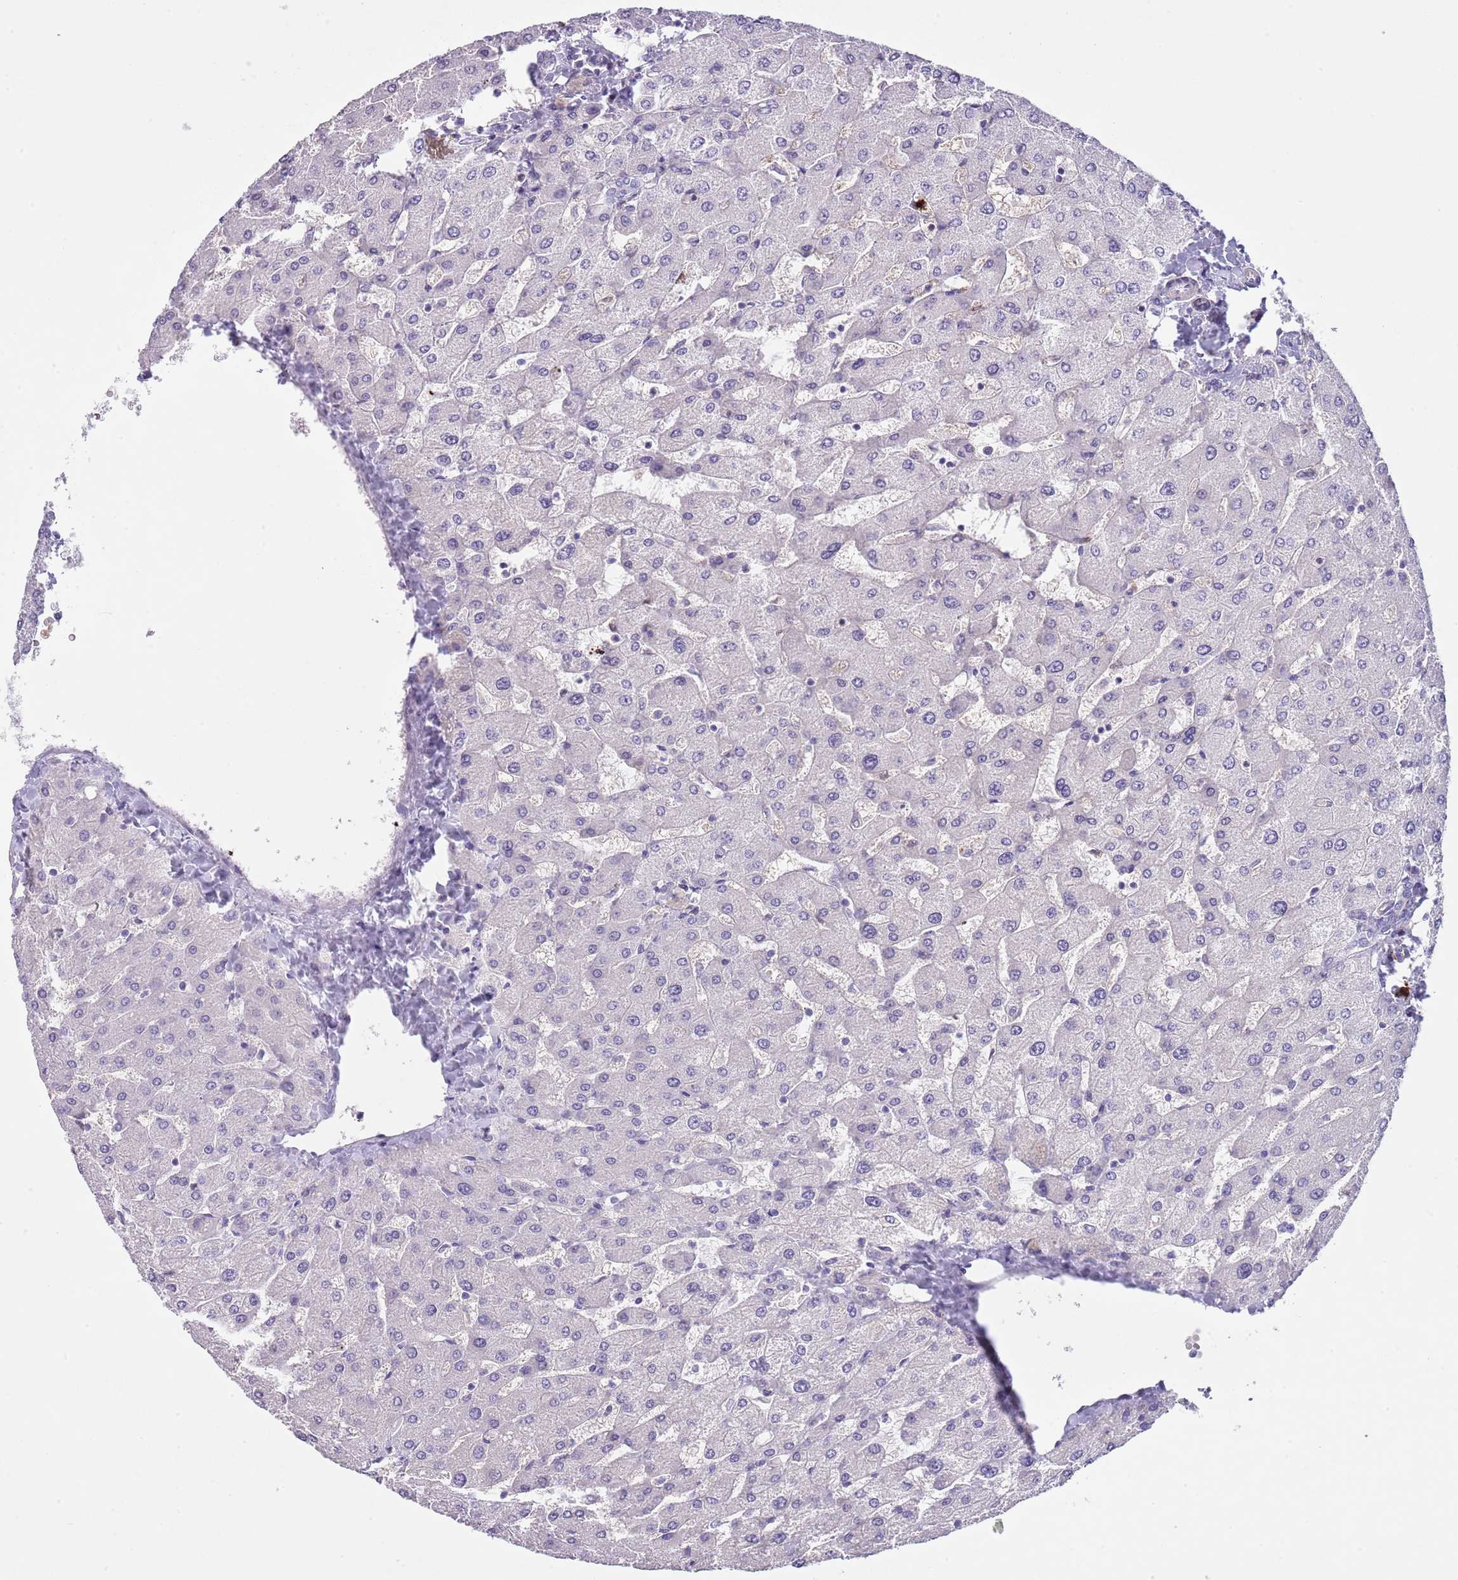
{"staining": {"intensity": "negative", "quantity": "none", "location": "none"}, "tissue": "liver", "cell_type": "Cholangiocytes", "image_type": "normal", "snomed": [{"axis": "morphology", "description": "Normal tissue, NOS"}, {"axis": "topography", "description": "Liver"}], "caption": "DAB immunohistochemical staining of normal liver shows no significant expression in cholangiocytes.", "gene": "TSGA13", "patient": {"sex": "male", "age": 55}}